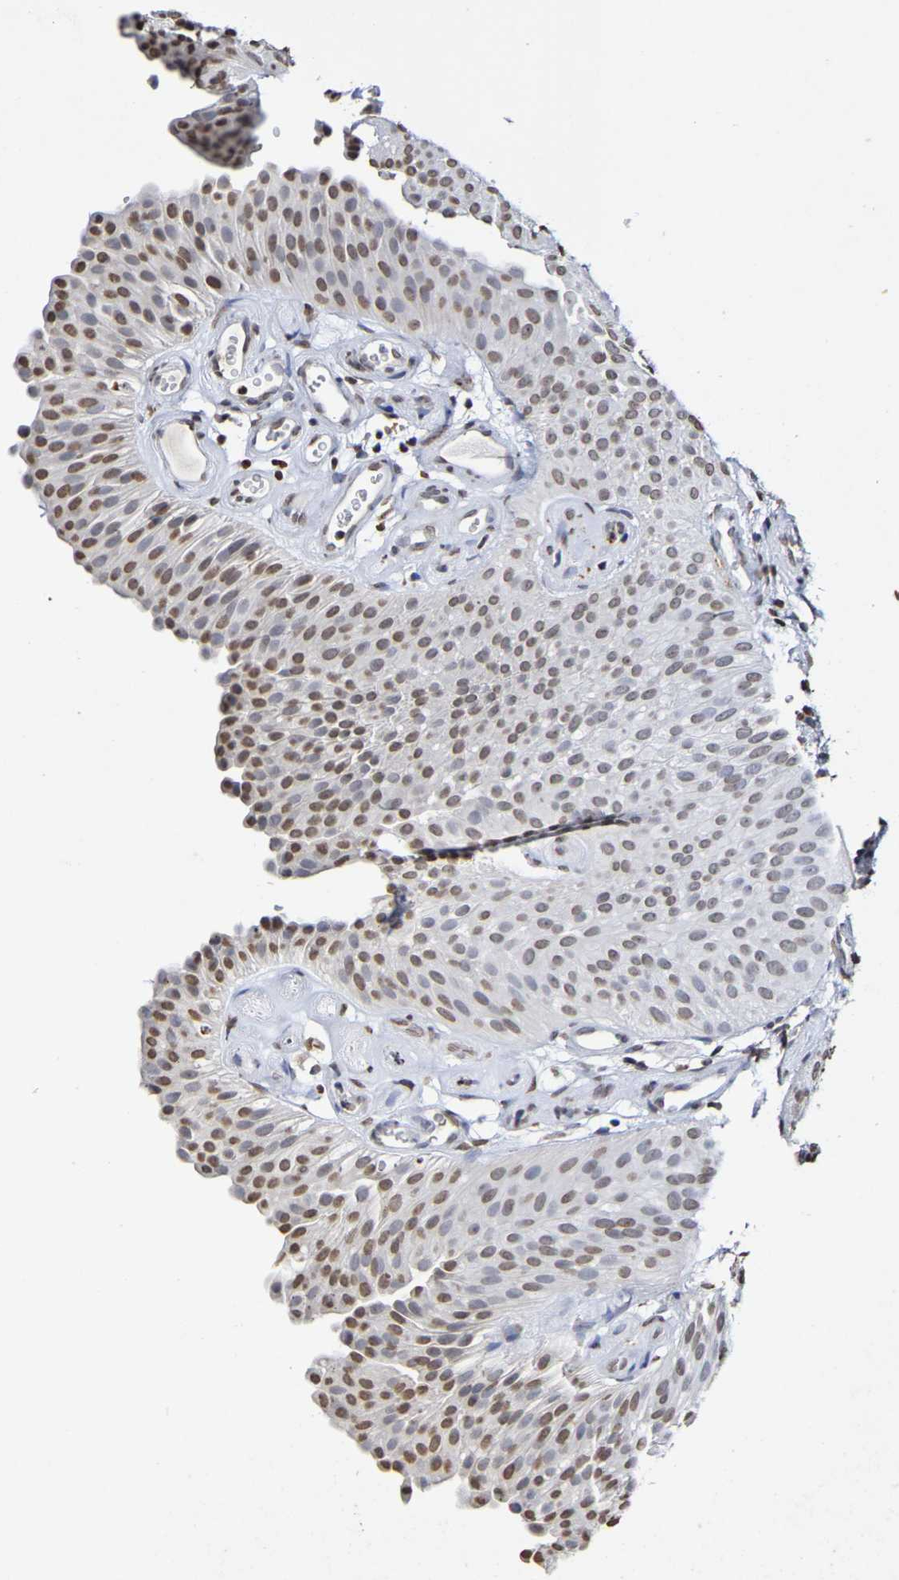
{"staining": {"intensity": "moderate", "quantity": ">75%", "location": "nuclear"}, "tissue": "urothelial cancer", "cell_type": "Tumor cells", "image_type": "cancer", "snomed": [{"axis": "morphology", "description": "Urothelial carcinoma, Low grade"}, {"axis": "topography", "description": "Urinary bladder"}], "caption": "About >75% of tumor cells in human urothelial cancer display moderate nuclear protein staining as visualized by brown immunohistochemical staining.", "gene": "ATF4", "patient": {"sex": "female", "age": 60}}